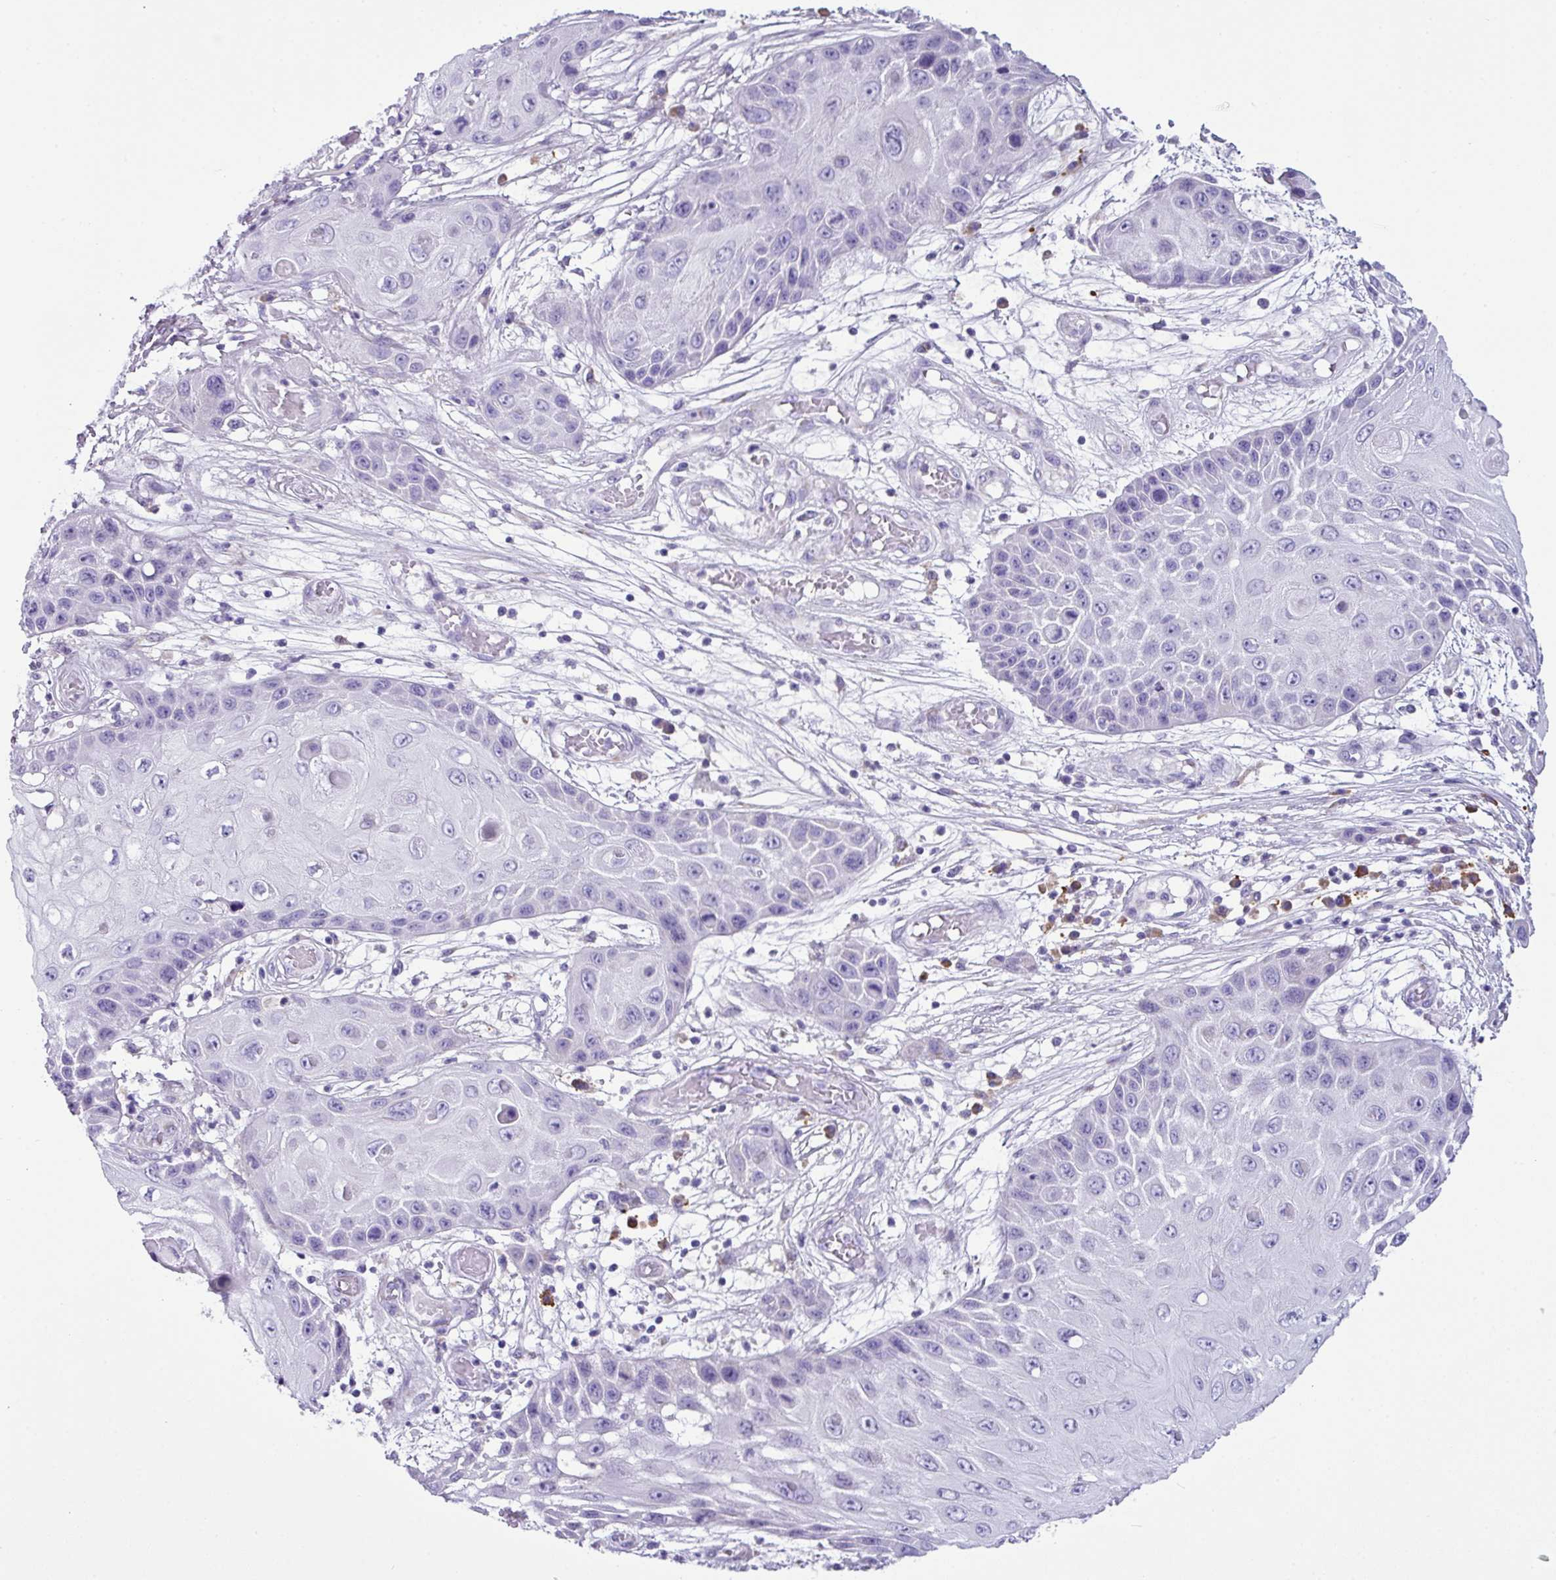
{"staining": {"intensity": "negative", "quantity": "none", "location": "none"}, "tissue": "skin cancer", "cell_type": "Tumor cells", "image_type": "cancer", "snomed": [{"axis": "morphology", "description": "Squamous cell carcinoma, NOS"}, {"axis": "topography", "description": "Skin"}, {"axis": "topography", "description": "Vulva"}], "caption": "Photomicrograph shows no protein positivity in tumor cells of squamous cell carcinoma (skin) tissue. The staining was performed using DAB (3,3'-diaminobenzidine) to visualize the protein expression in brown, while the nuclei were stained in blue with hematoxylin (Magnification: 20x).", "gene": "RGS21", "patient": {"sex": "female", "age": 44}}